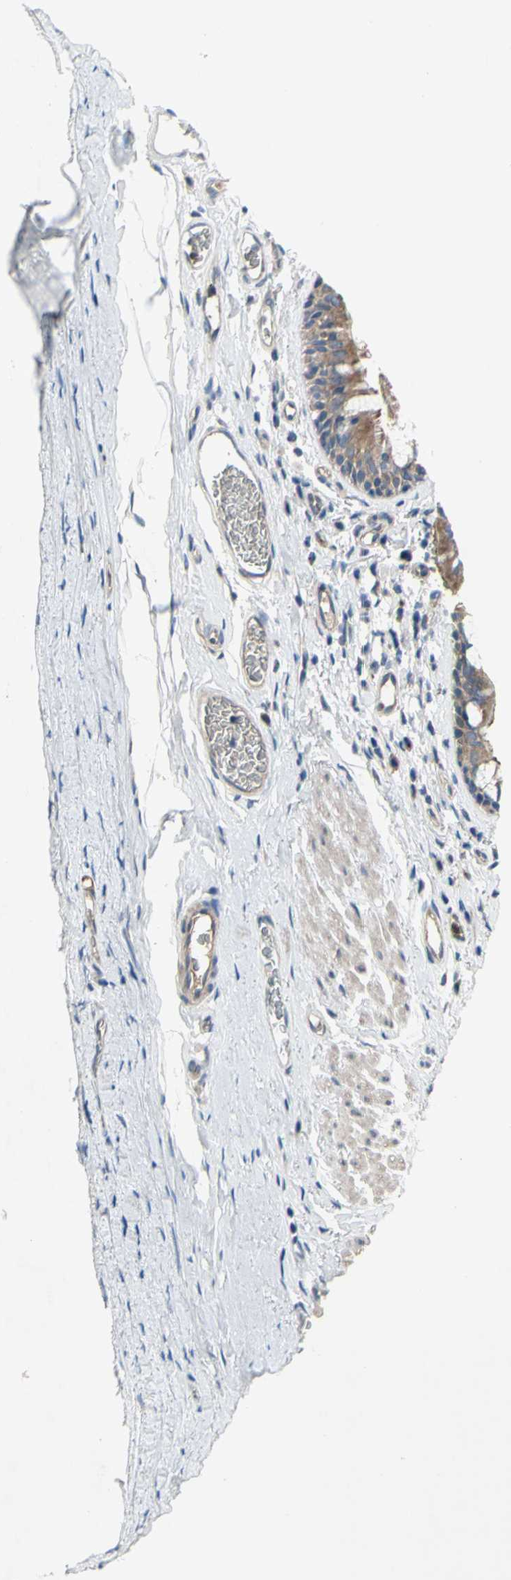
{"staining": {"intensity": "moderate", "quantity": ">75%", "location": "cytoplasmic/membranous"}, "tissue": "bronchus", "cell_type": "Respiratory epithelial cells", "image_type": "normal", "snomed": [{"axis": "morphology", "description": "Normal tissue, NOS"}, {"axis": "morphology", "description": "Malignant melanoma, Metastatic site"}, {"axis": "topography", "description": "Bronchus"}, {"axis": "topography", "description": "Lung"}], "caption": "Moderate cytoplasmic/membranous staining for a protein is seen in about >75% of respiratory epithelial cells of normal bronchus using immunohistochemistry (IHC).", "gene": "GRAMD2B", "patient": {"sex": "male", "age": 64}}